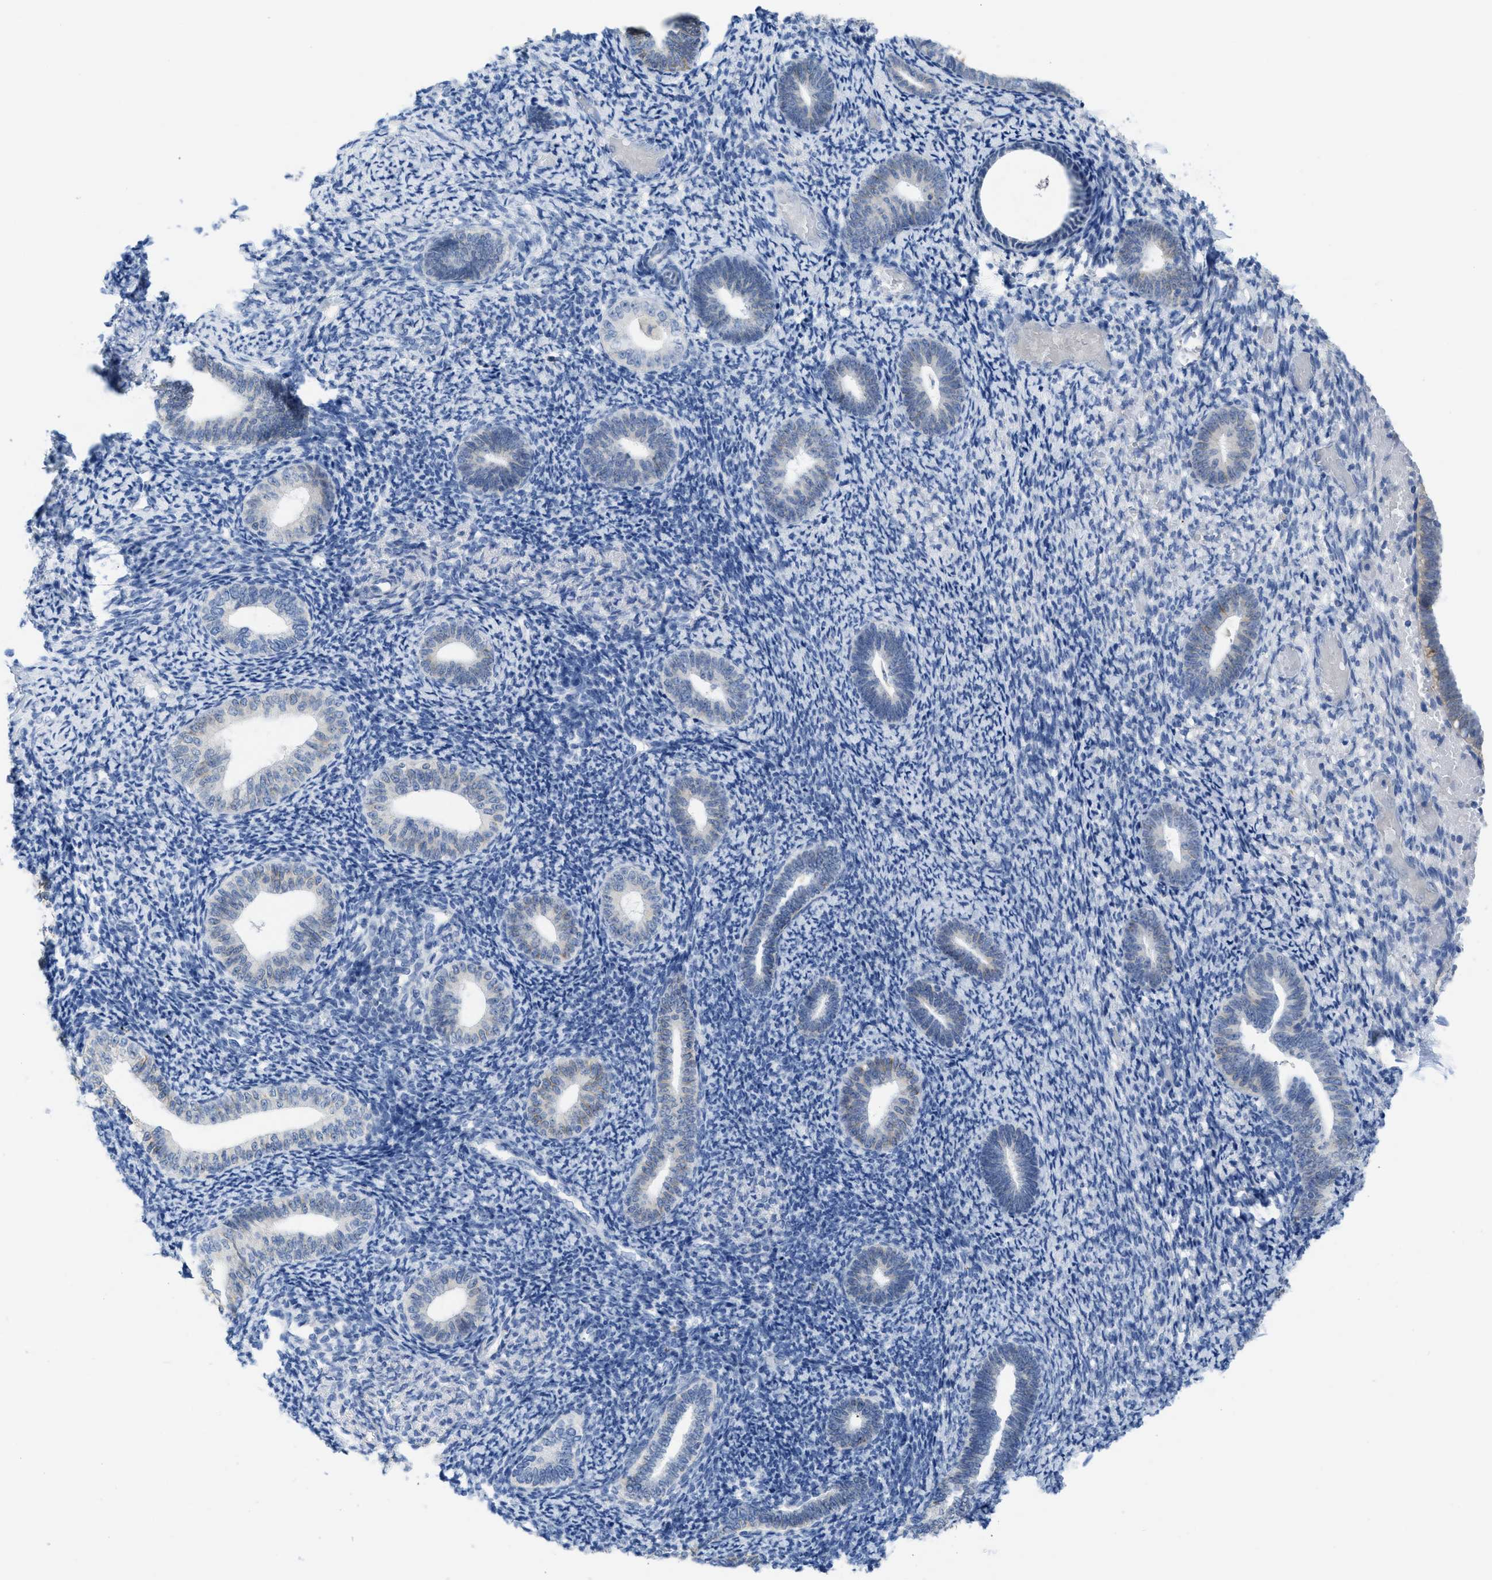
{"staining": {"intensity": "negative", "quantity": "none", "location": "none"}, "tissue": "endometrium", "cell_type": "Cells in endometrial stroma", "image_type": "normal", "snomed": [{"axis": "morphology", "description": "Normal tissue, NOS"}, {"axis": "topography", "description": "Endometrium"}], "caption": "Endometrium stained for a protein using immunohistochemistry (IHC) displays no expression cells in endometrial stroma.", "gene": "CNNM4", "patient": {"sex": "female", "age": 66}}